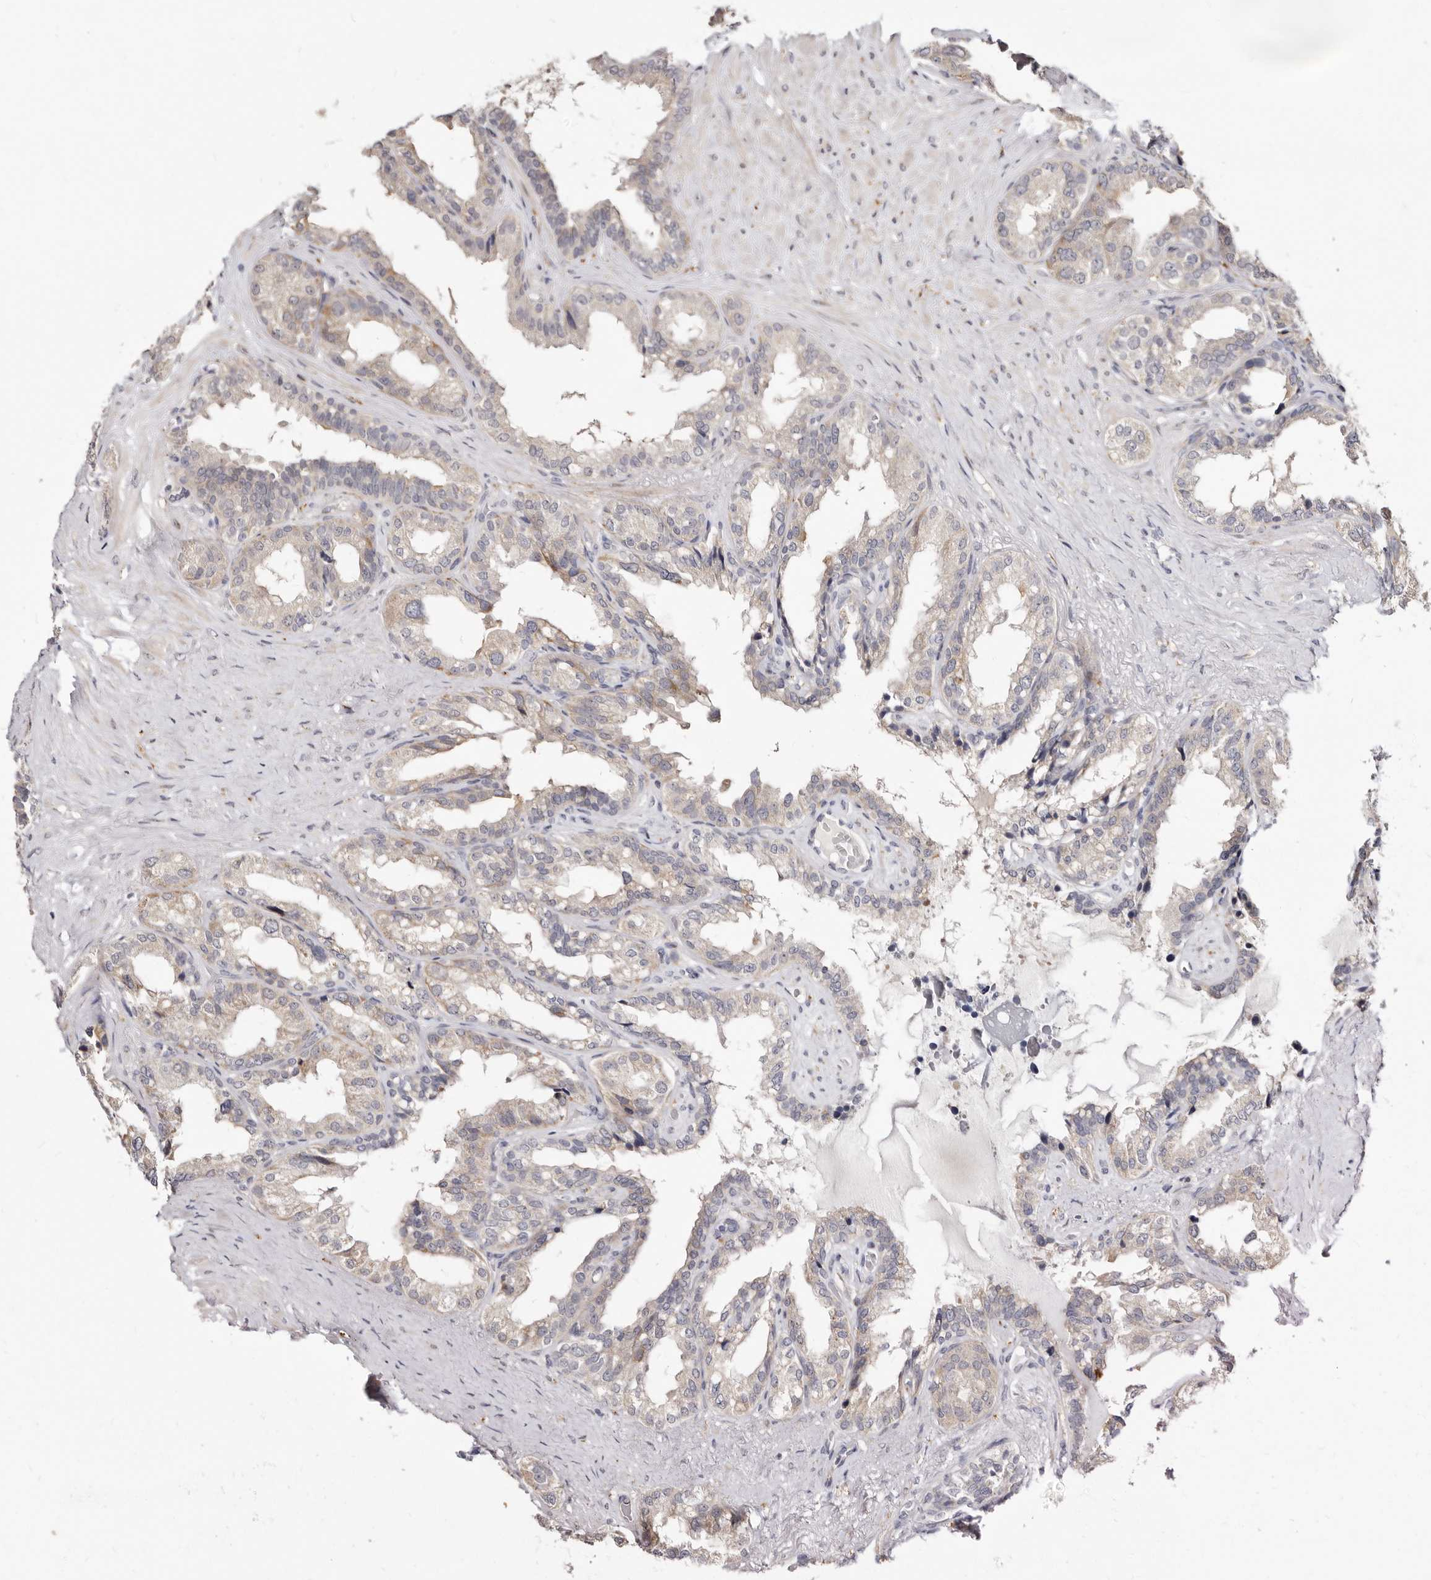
{"staining": {"intensity": "weak", "quantity": "<25%", "location": "cytoplasmic/membranous"}, "tissue": "seminal vesicle", "cell_type": "Glandular cells", "image_type": "normal", "snomed": [{"axis": "morphology", "description": "Normal tissue, NOS"}, {"axis": "topography", "description": "Seminal veicle"}], "caption": "DAB (3,3'-diaminobenzidine) immunohistochemical staining of normal seminal vesicle demonstrates no significant expression in glandular cells. (Brightfield microscopy of DAB (3,3'-diaminobenzidine) immunohistochemistry (IHC) at high magnification).", "gene": "KLHL4", "patient": {"sex": "male", "age": 80}}